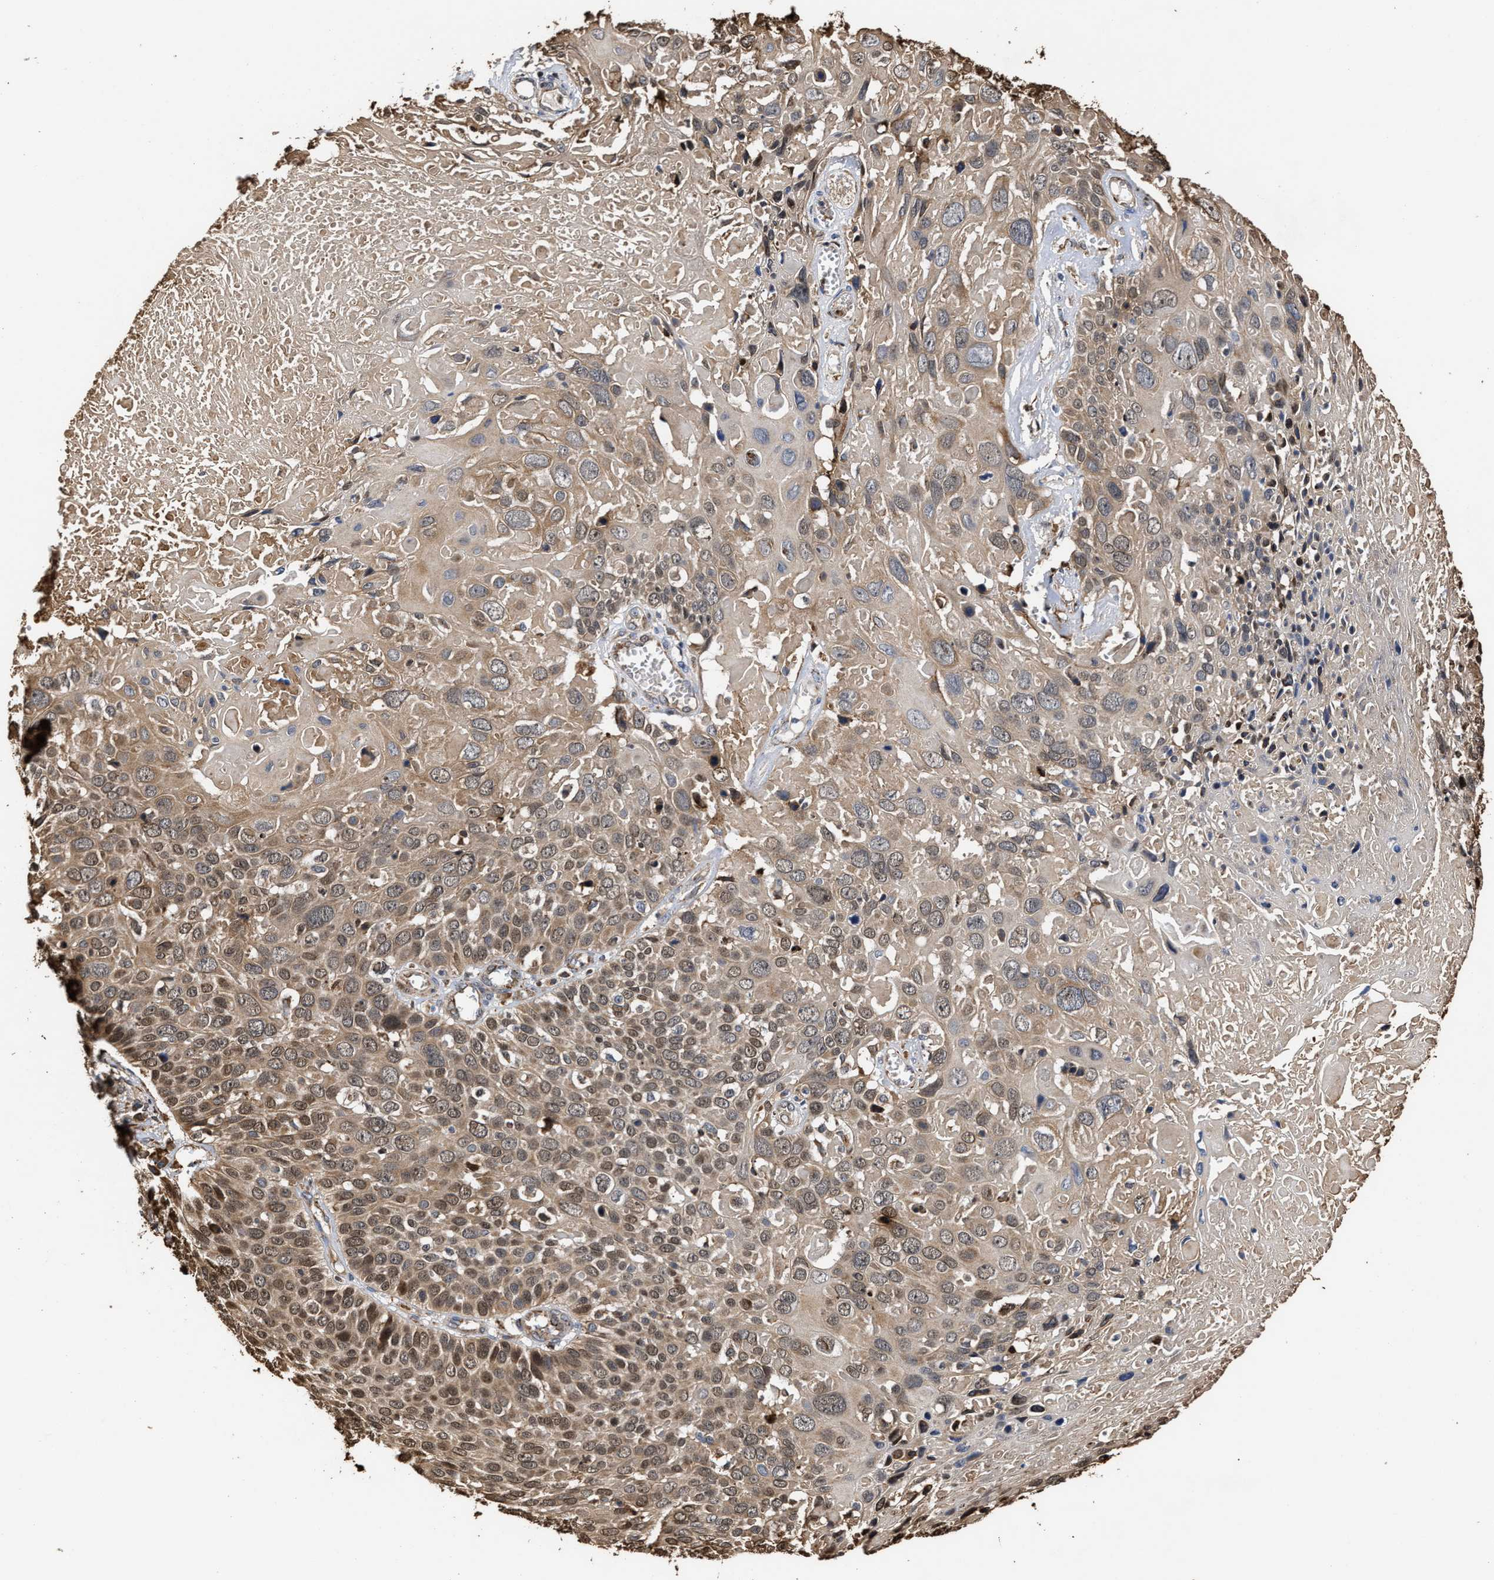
{"staining": {"intensity": "weak", "quantity": ">75%", "location": "cytoplasmic/membranous"}, "tissue": "cervical cancer", "cell_type": "Tumor cells", "image_type": "cancer", "snomed": [{"axis": "morphology", "description": "Squamous cell carcinoma, NOS"}, {"axis": "topography", "description": "Cervix"}], "caption": "Protein staining reveals weak cytoplasmic/membranous expression in about >75% of tumor cells in cervical cancer.", "gene": "GOSR1", "patient": {"sex": "female", "age": 74}}